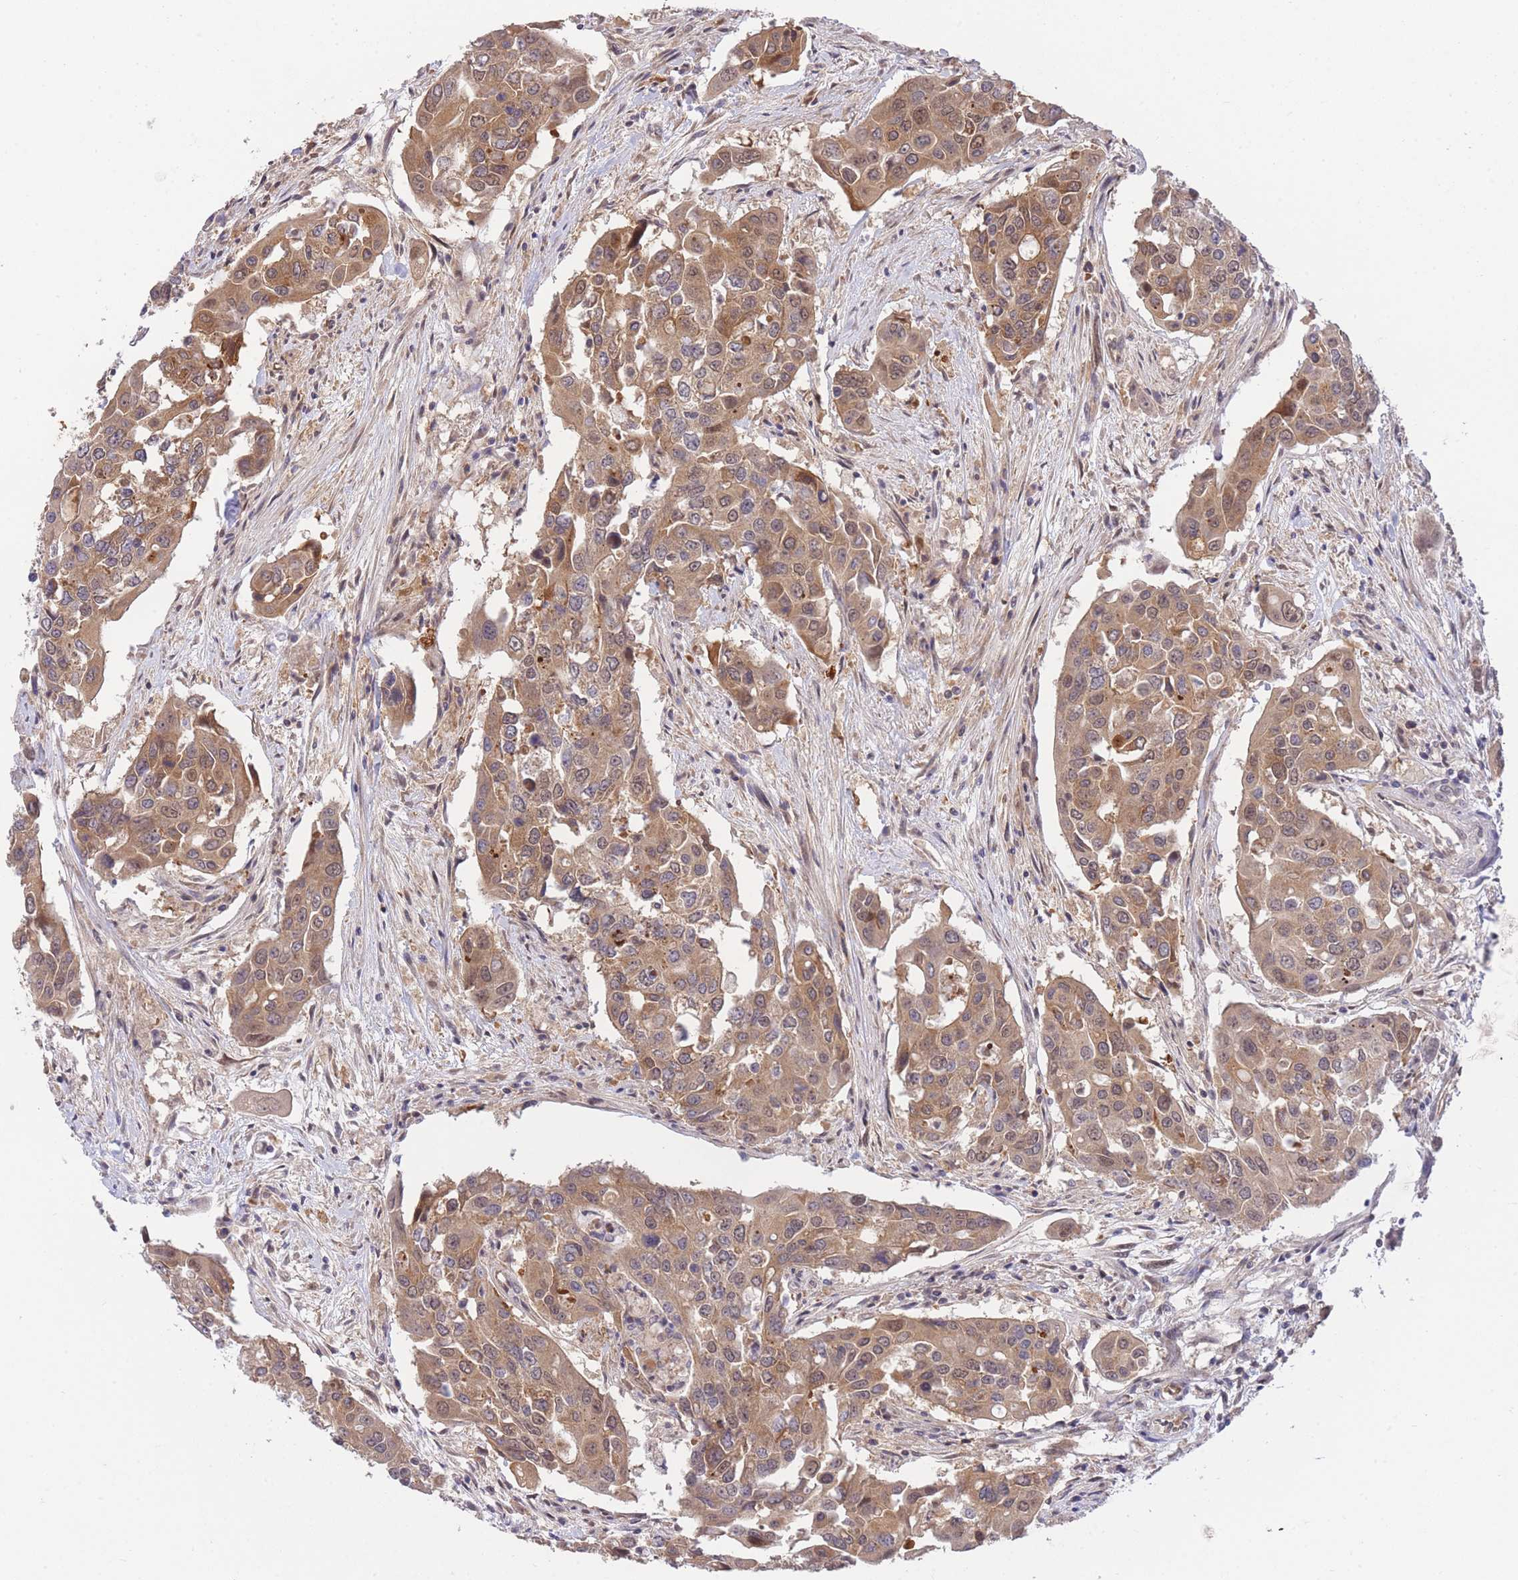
{"staining": {"intensity": "moderate", "quantity": ">75%", "location": "cytoplasmic/membranous"}, "tissue": "colorectal cancer", "cell_type": "Tumor cells", "image_type": "cancer", "snomed": [{"axis": "morphology", "description": "Adenocarcinoma, NOS"}, {"axis": "topography", "description": "Colon"}], "caption": "This photomicrograph shows colorectal adenocarcinoma stained with immunohistochemistry (IHC) to label a protein in brown. The cytoplasmic/membranous of tumor cells show moderate positivity for the protein. Nuclei are counter-stained blue.", "gene": "EXOSC8", "patient": {"sex": "male", "age": 77}}